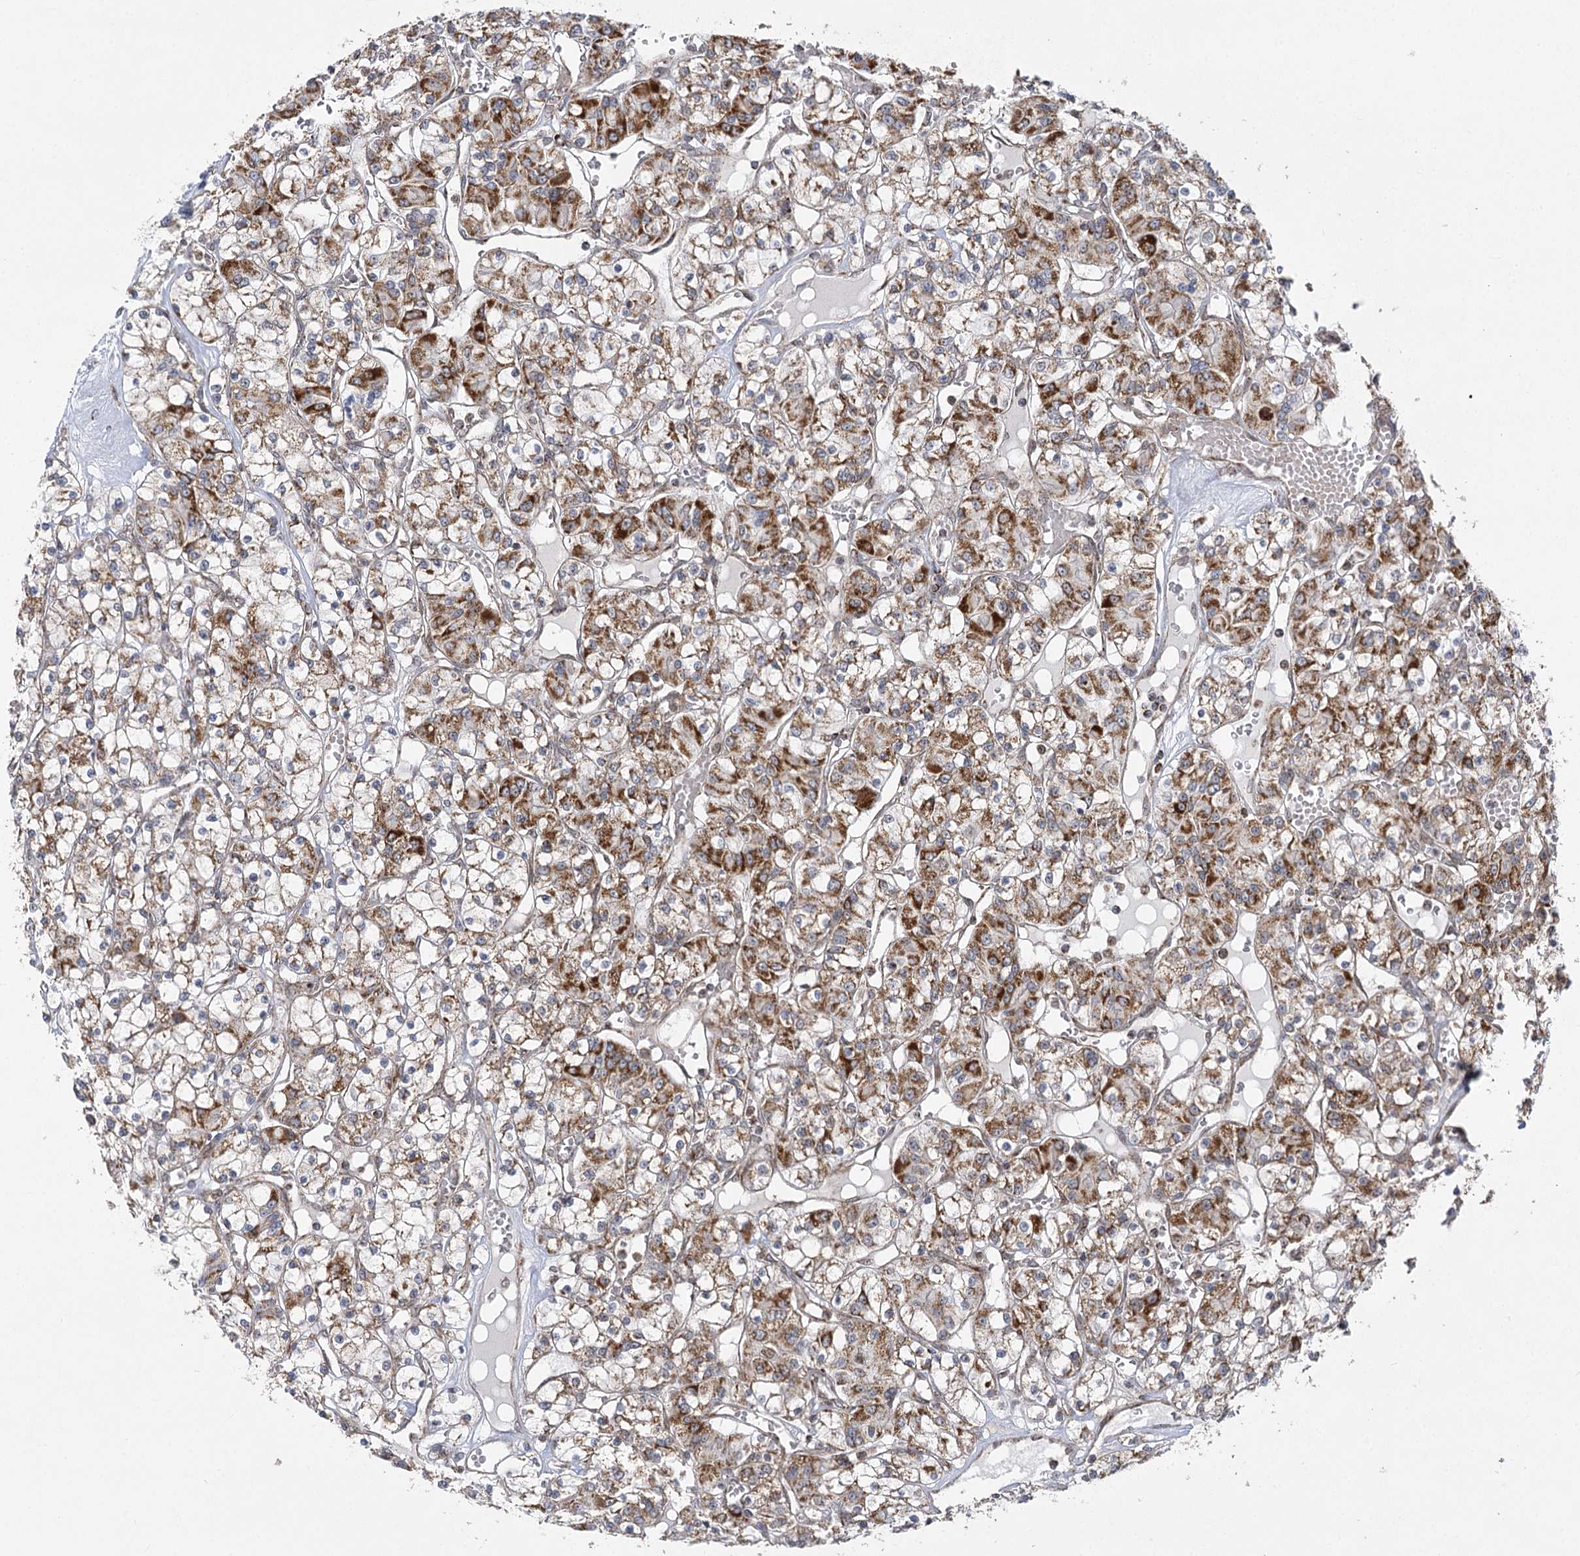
{"staining": {"intensity": "strong", "quantity": "25%-75%", "location": "cytoplasmic/membranous"}, "tissue": "renal cancer", "cell_type": "Tumor cells", "image_type": "cancer", "snomed": [{"axis": "morphology", "description": "Adenocarcinoma, NOS"}, {"axis": "topography", "description": "Kidney"}], "caption": "Tumor cells show strong cytoplasmic/membranous positivity in about 25%-75% of cells in adenocarcinoma (renal).", "gene": "SLC4A1AP", "patient": {"sex": "female", "age": 59}}